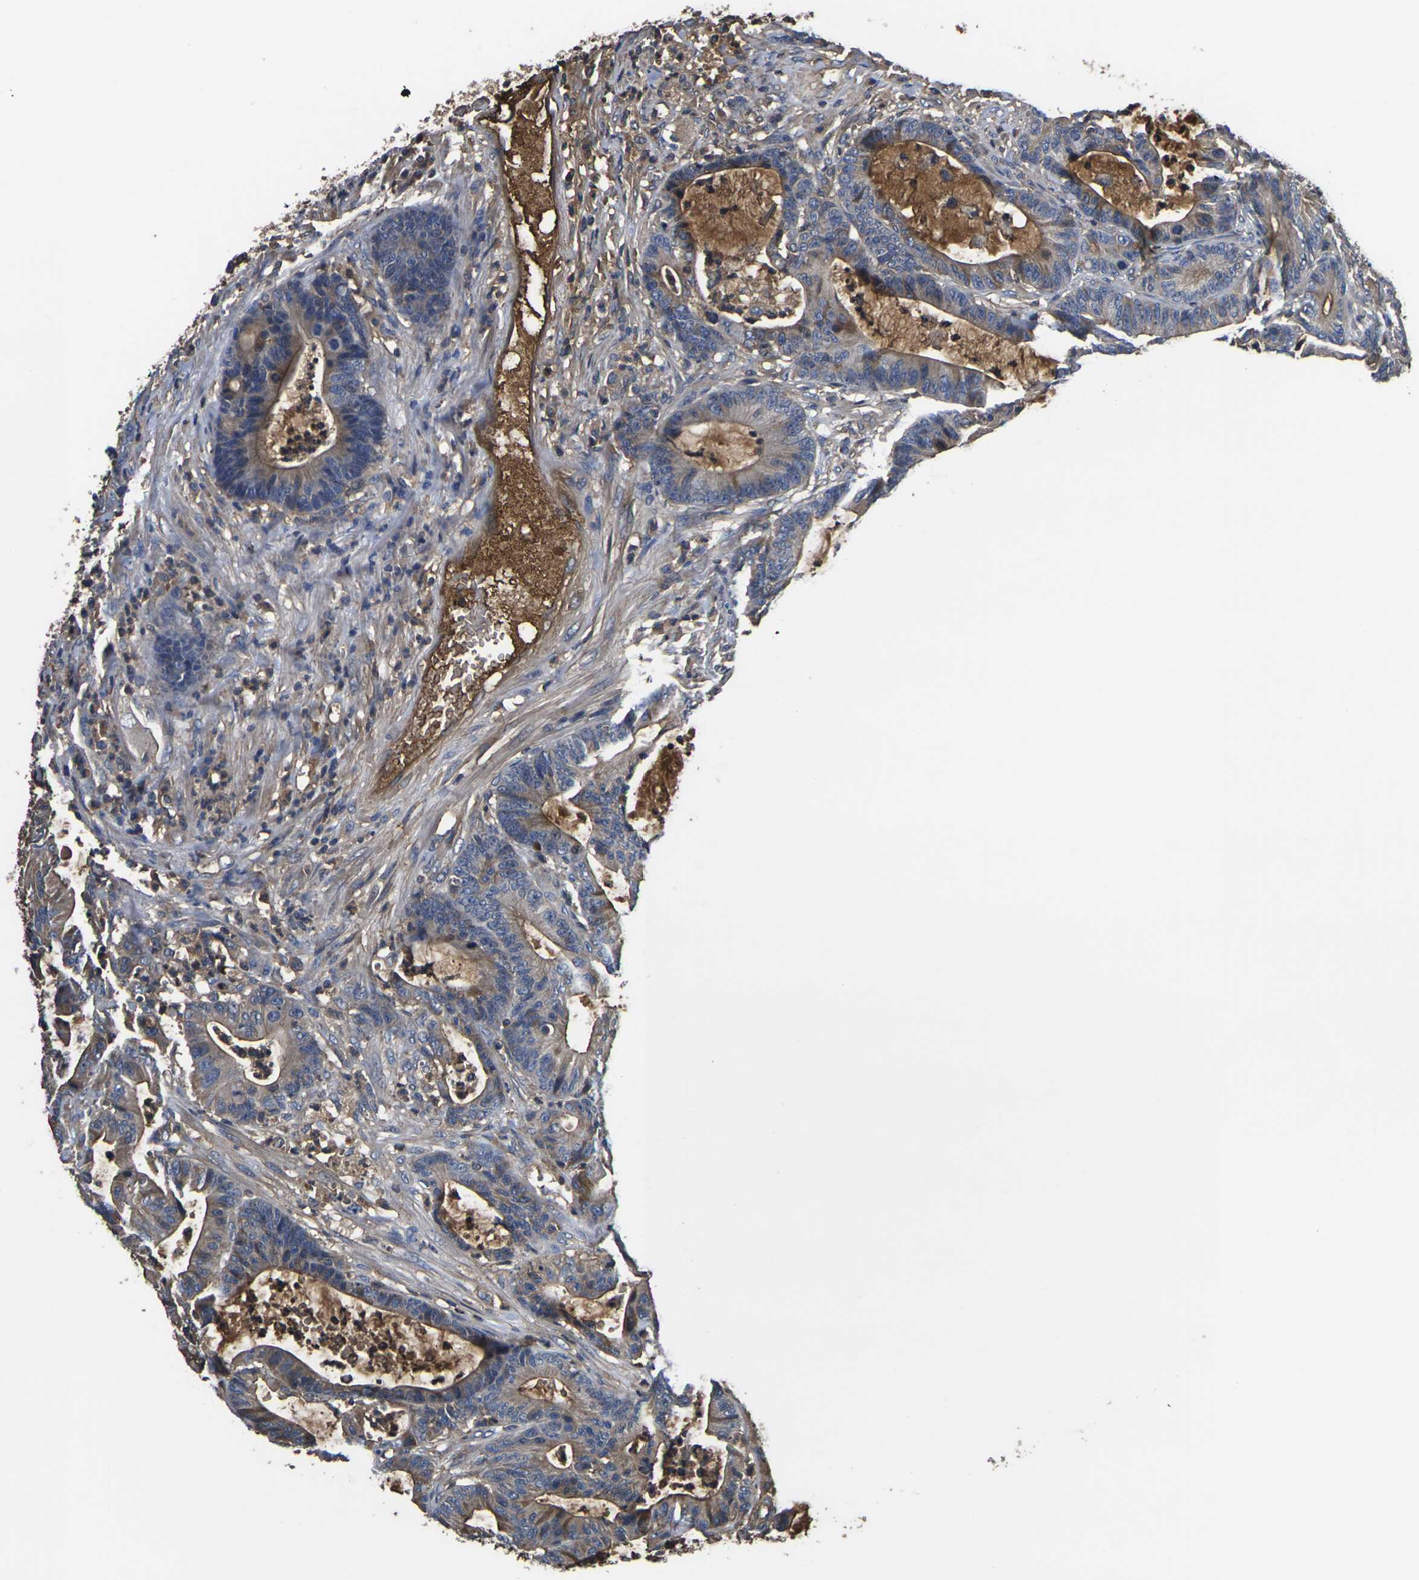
{"staining": {"intensity": "moderate", "quantity": ">75%", "location": "cytoplasmic/membranous"}, "tissue": "colorectal cancer", "cell_type": "Tumor cells", "image_type": "cancer", "snomed": [{"axis": "morphology", "description": "Adenocarcinoma, NOS"}, {"axis": "topography", "description": "Colon"}], "caption": "Protein expression analysis of colorectal adenocarcinoma exhibits moderate cytoplasmic/membranous expression in approximately >75% of tumor cells.", "gene": "HSPG2", "patient": {"sex": "female", "age": 84}}